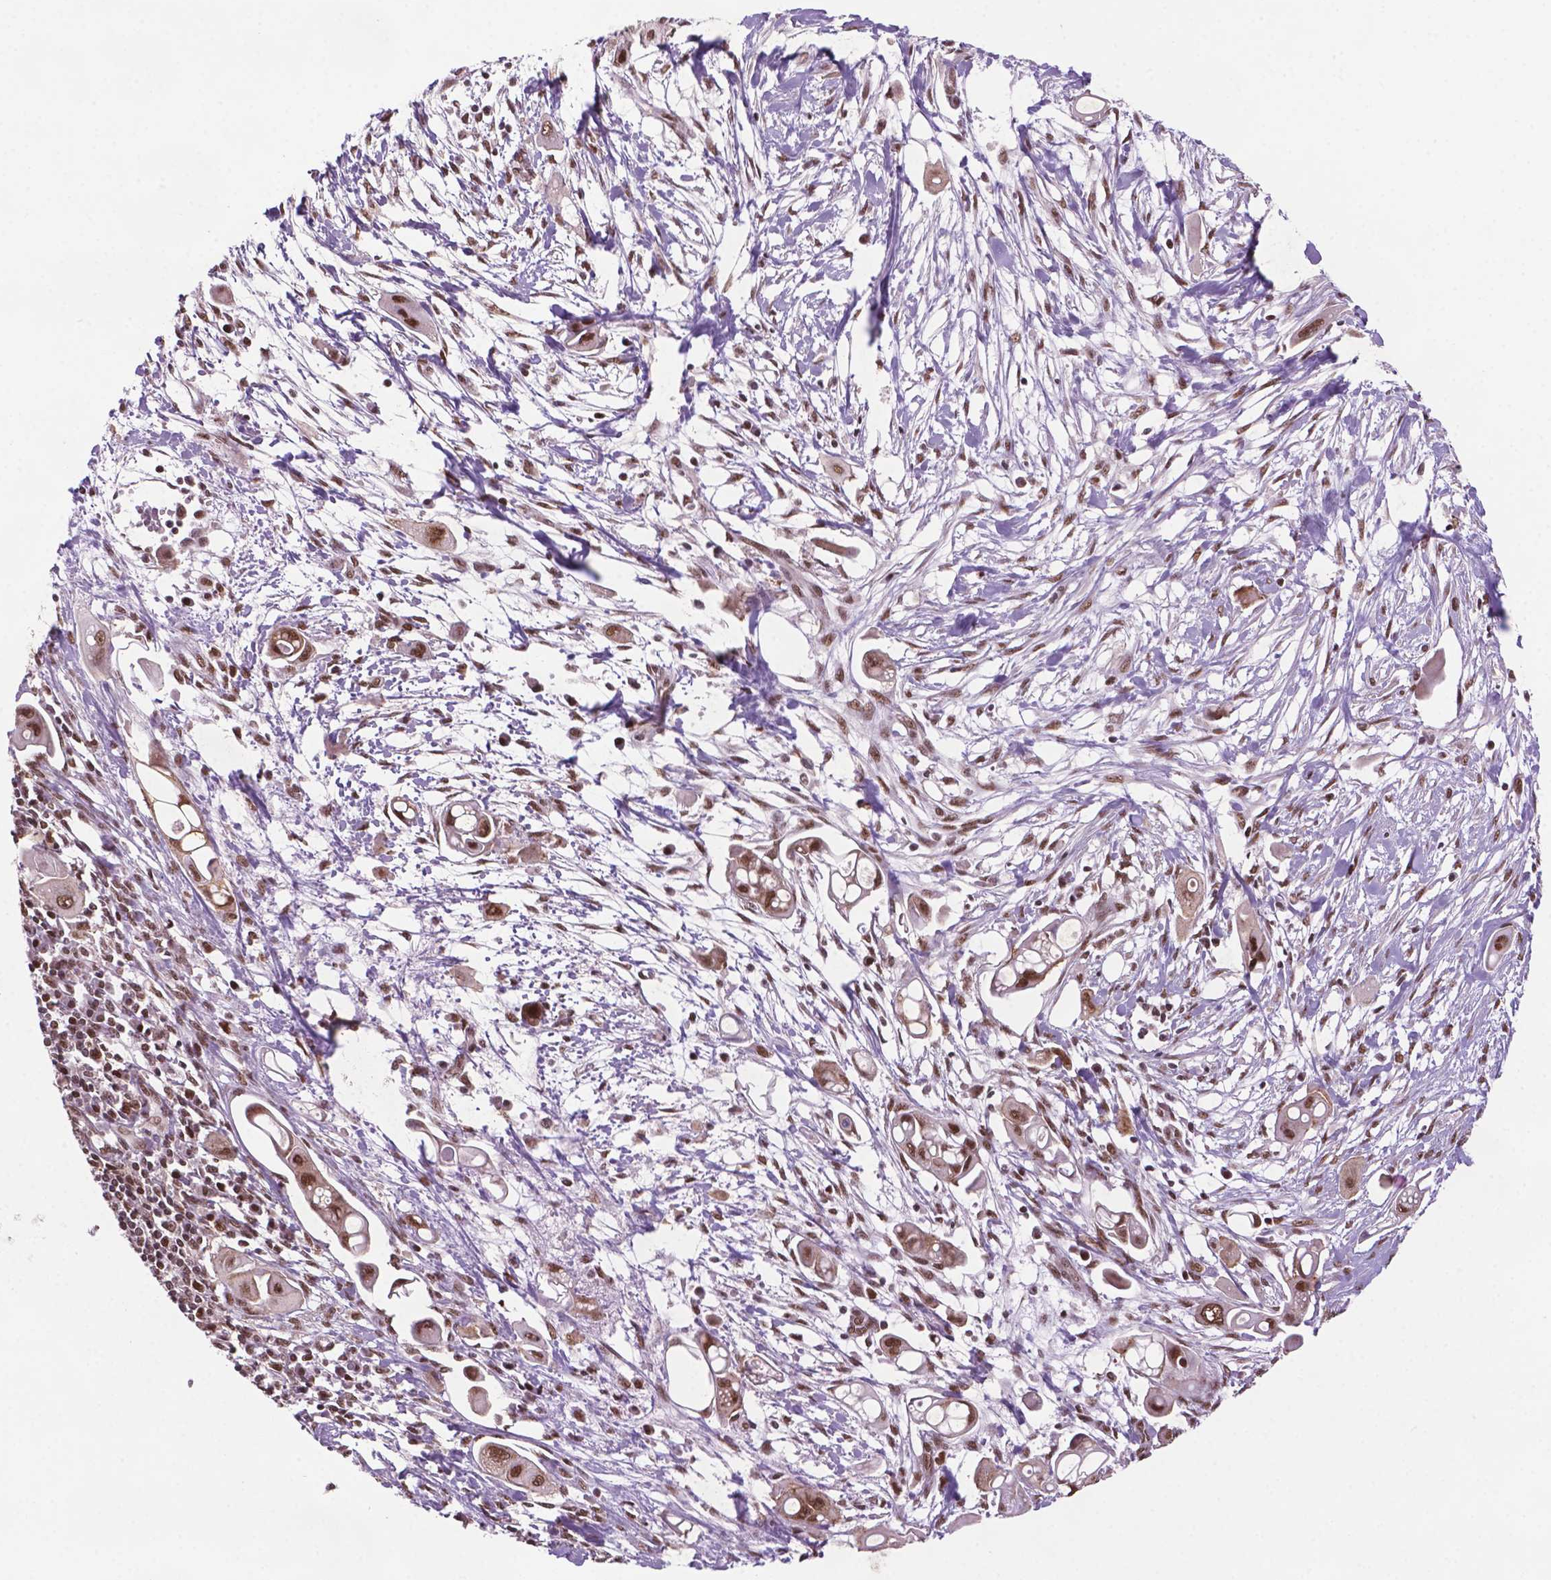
{"staining": {"intensity": "moderate", "quantity": ">75%", "location": "nuclear"}, "tissue": "pancreatic cancer", "cell_type": "Tumor cells", "image_type": "cancer", "snomed": [{"axis": "morphology", "description": "Adenocarcinoma, NOS"}, {"axis": "topography", "description": "Pancreas"}], "caption": "Human pancreatic adenocarcinoma stained with a protein marker shows moderate staining in tumor cells.", "gene": "SIRT6", "patient": {"sex": "male", "age": 50}}